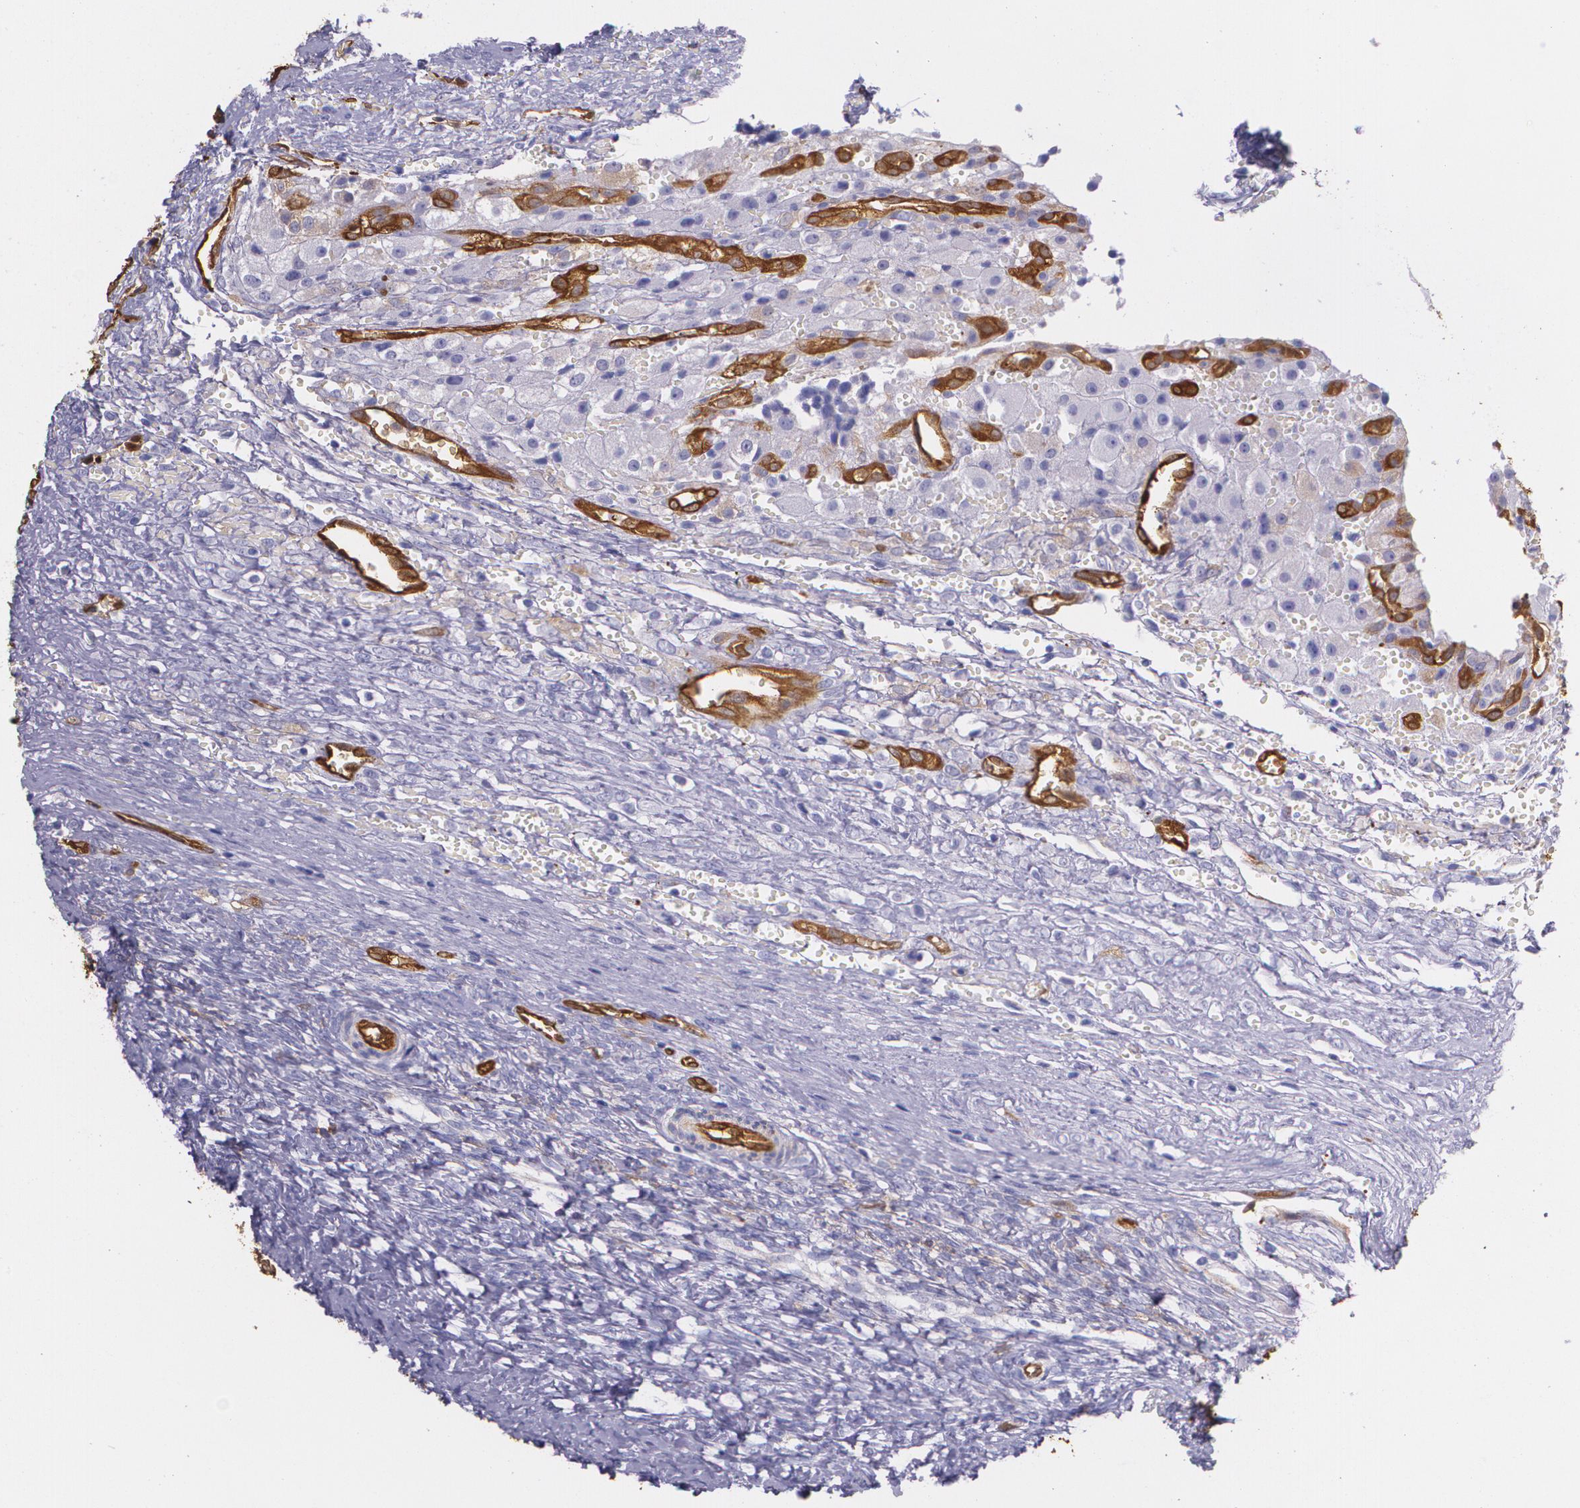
{"staining": {"intensity": "negative", "quantity": "none", "location": "none"}, "tissue": "ovary", "cell_type": "Follicle cells", "image_type": "normal", "snomed": [{"axis": "morphology", "description": "Normal tissue, NOS"}, {"axis": "topography", "description": "Ovary"}], "caption": "Follicle cells are negative for brown protein staining in unremarkable ovary.", "gene": "MMP2", "patient": {"sex": "female", "age": 56}}